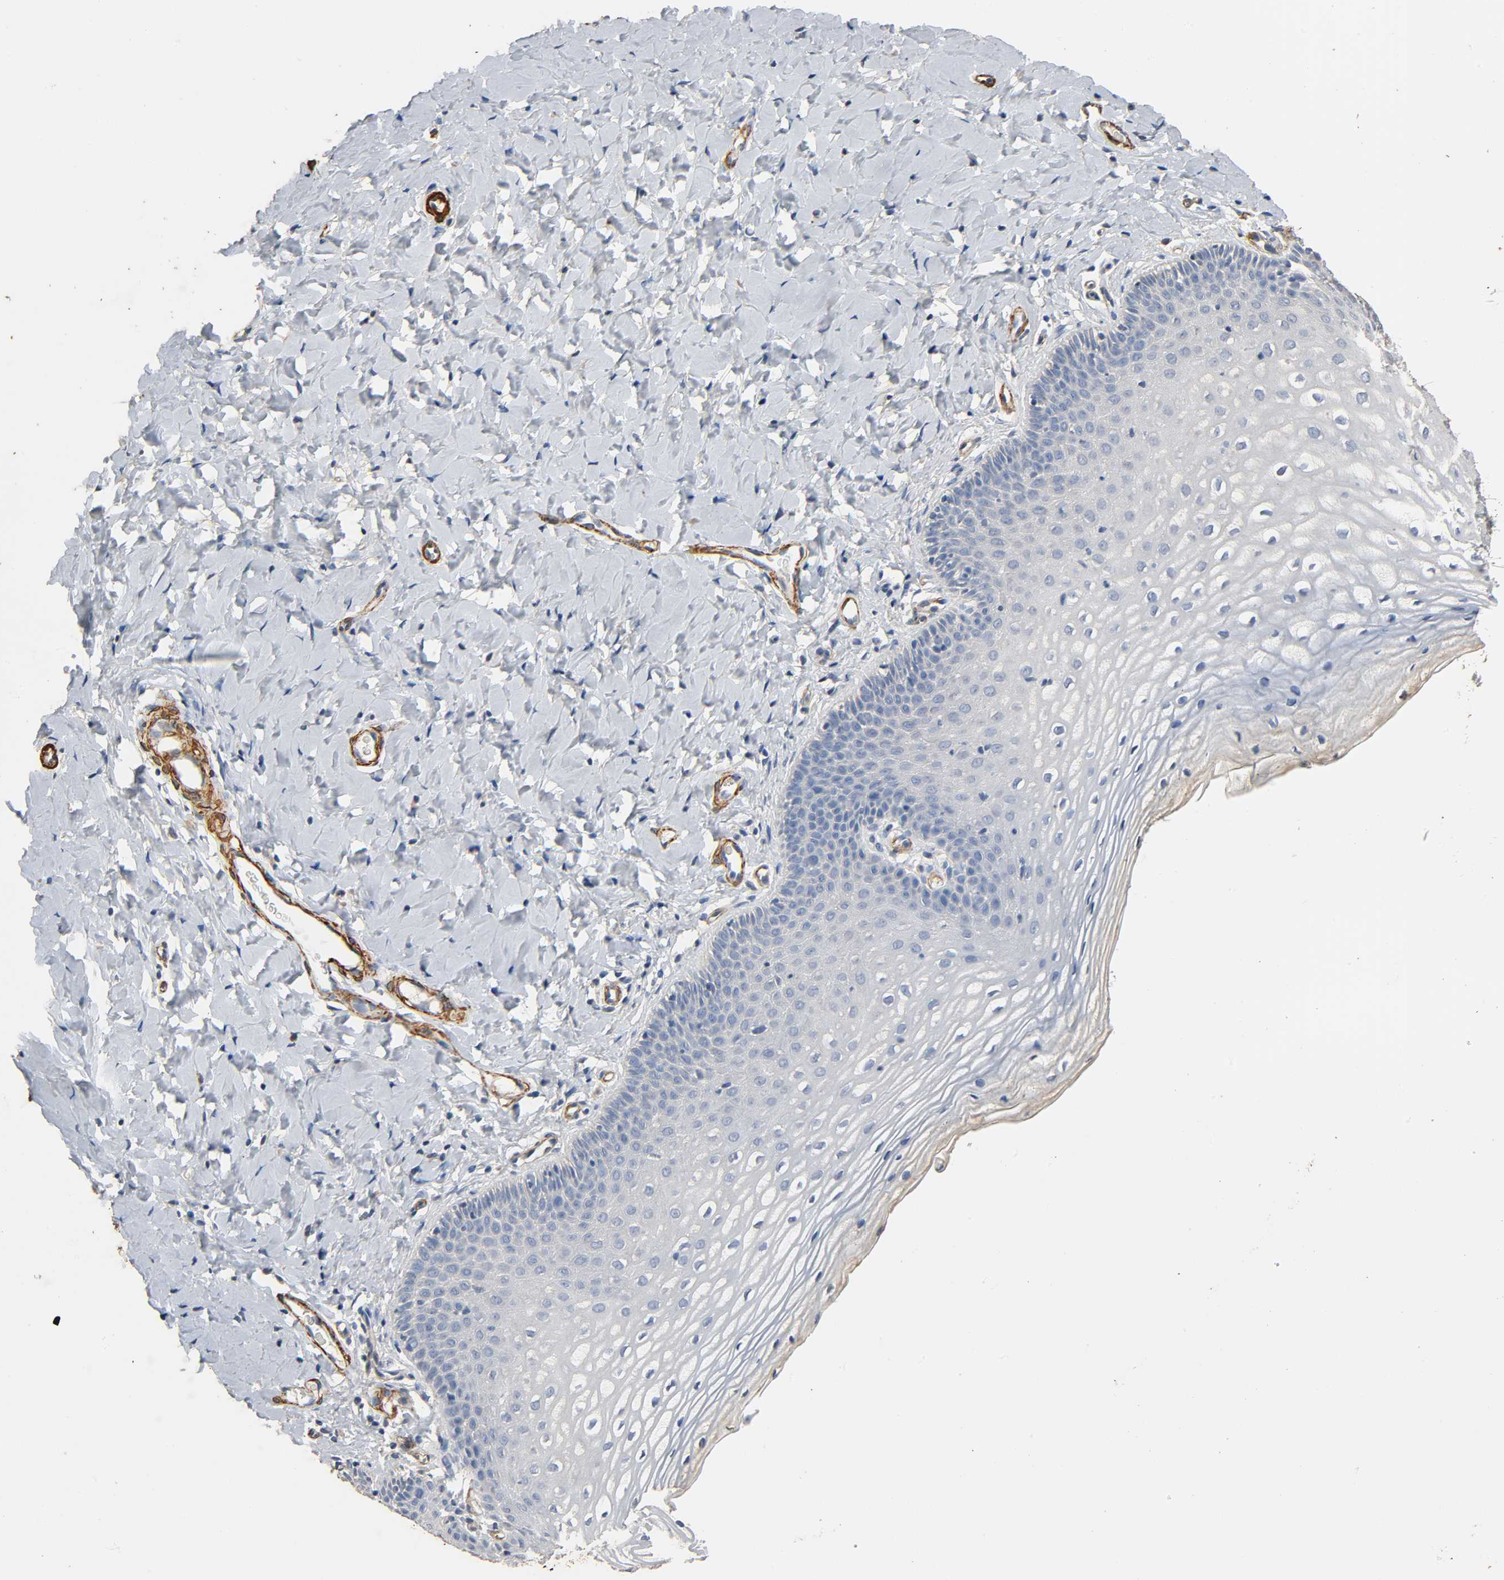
{"staining": {"intensity": "negative", "quantity": "none", "location": "none"}, "tissue": "vagina", "cell_type": "Squamous epithelial cells", "image_type": "normal", "snomed": [{"axis": "morphology", "description": "Normal tissue, NOS"}, {"axis": "topography", "description": "Vagina"}], "caption": "Vagina was stained to show a protein in brown. There is no significant staining in squamous epithelial cells. (DAB (3,3'-diaminobenzidine) immunohistochemistry (IHC) with hematoxylin counter stain).", "gene": "GSTA1", "patient": {"sex": "female", "age": 55}}